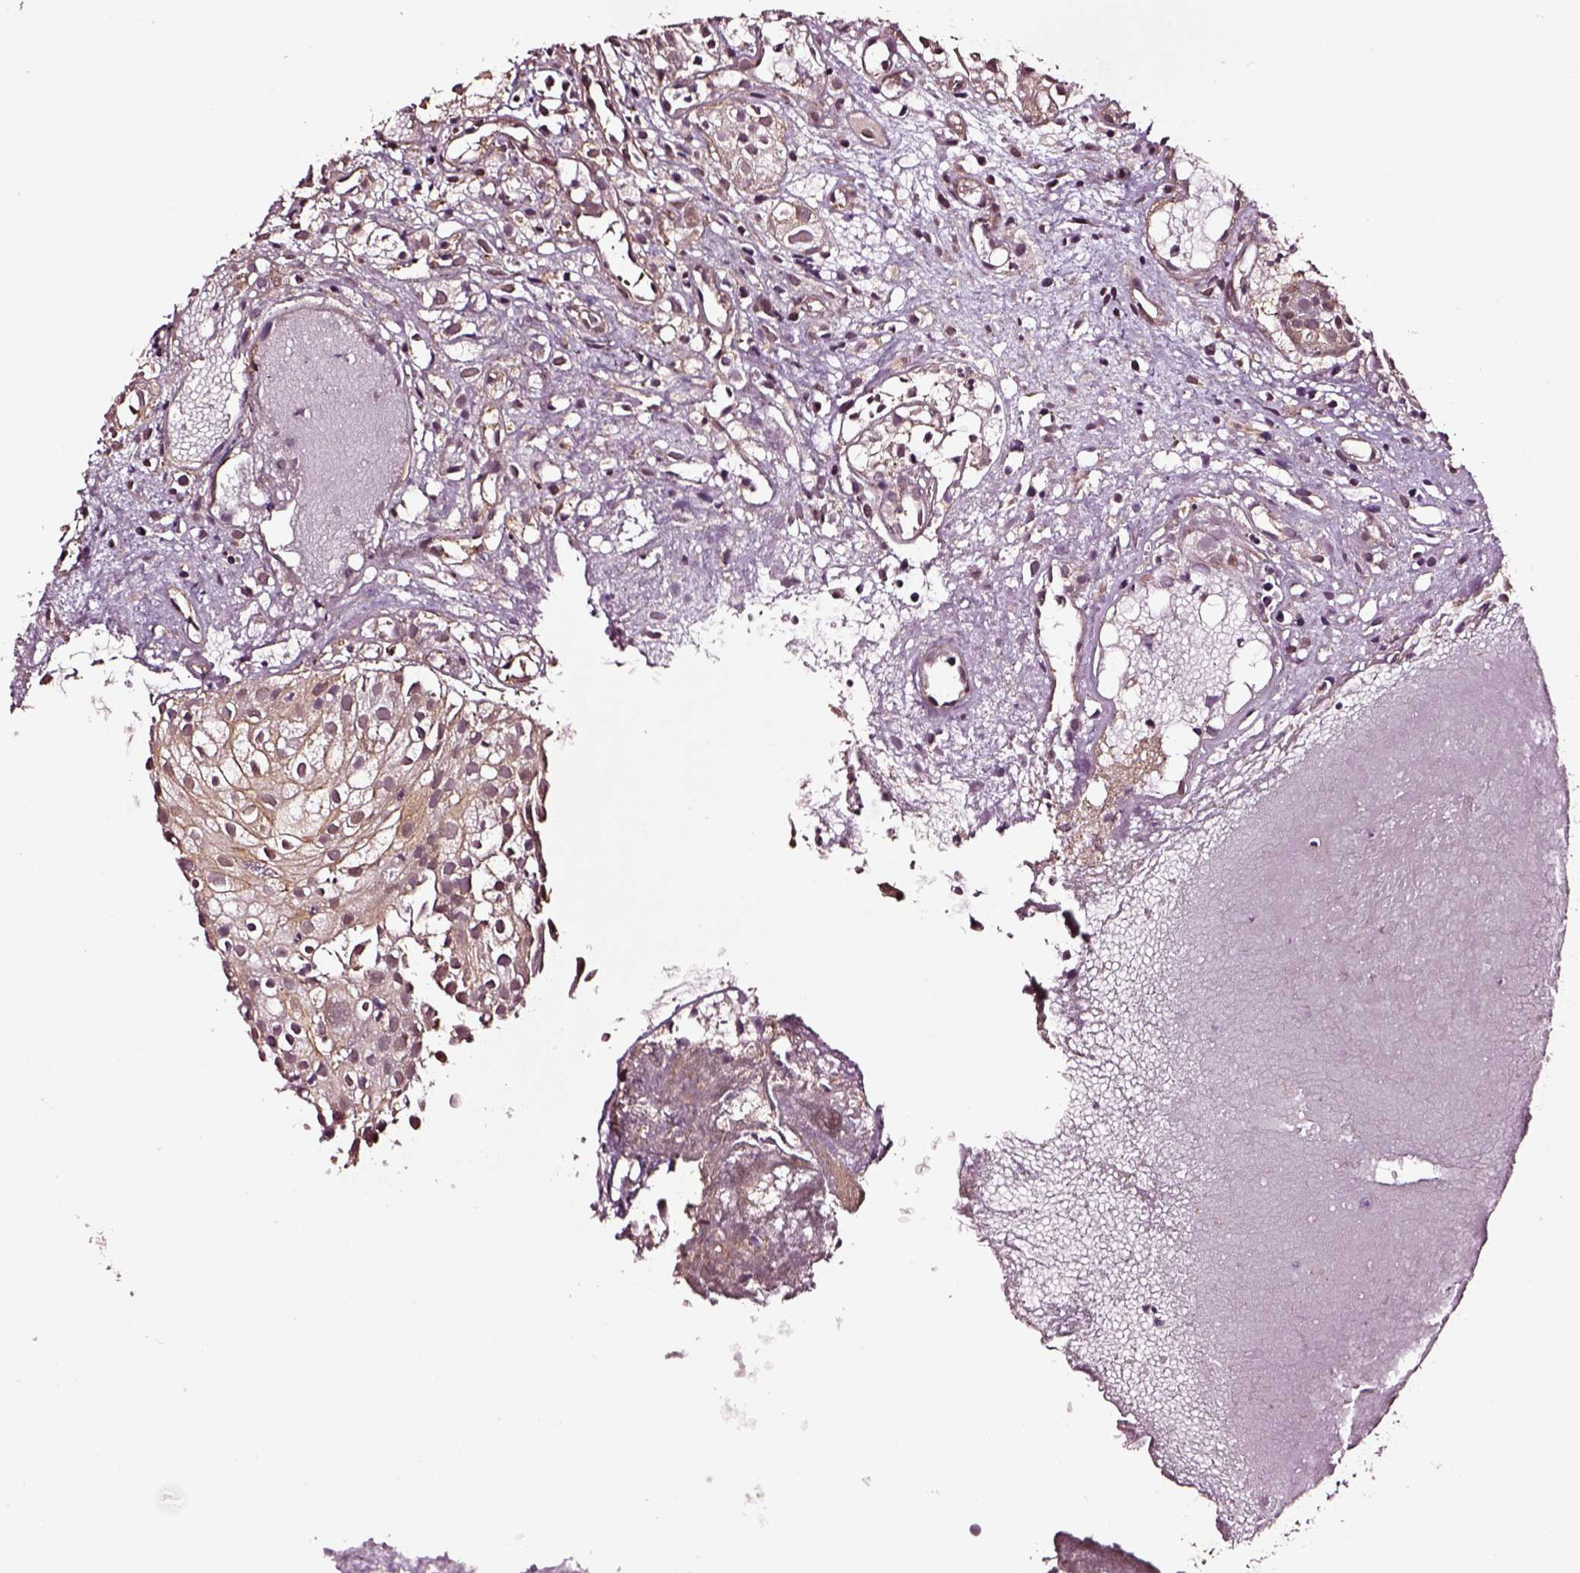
{"staining": {"intensity": "moderate", "quantity": ">75%", "location": "cytoplasmic/membranous"}, "tissue": "prostate cancer", "cell_type": "Tumor cells", "image_type": "cancer", "snomed": [{"axis": "morphology", "description": "Adenocarcinoma, High grade"}, {"axis": "topography", "description": "Prostate"}], "caption": "Immunohistochemical staining of adenocarcinoma (high-grade) (prostate) exhibits moderate cytoplasmic/membranous protein expression in about >75% of tumor cells.", "gene": "RASSF5", "patient": {"sex": "male", "age": 79}}